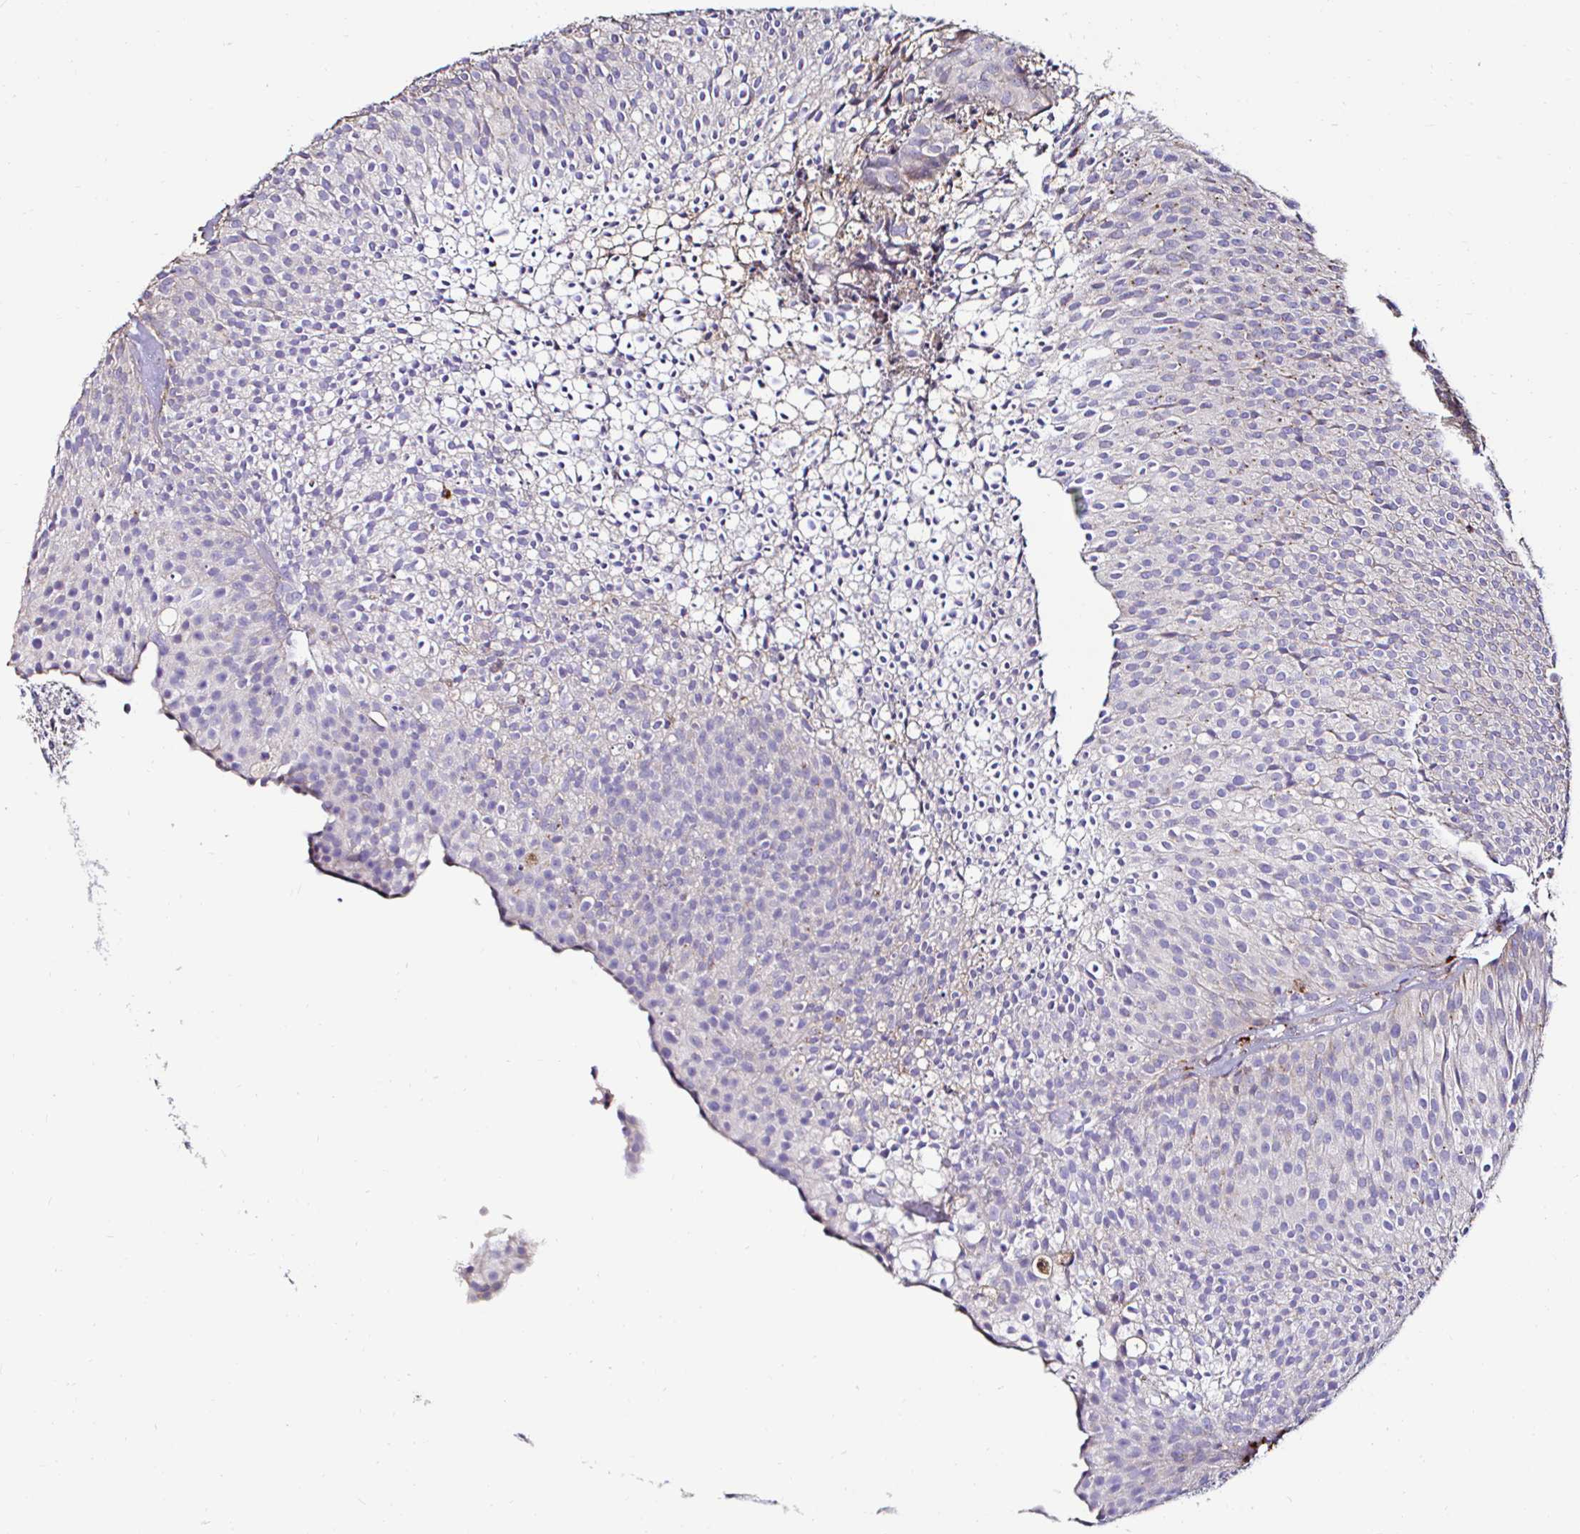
{"staining": {"intensity": "weak", "quantity": "<25%", "location": "cytoplasmic/membranous"}, "tissue": "urothelial cancer", "cell_type": "Tumor cells", "image_type": "cancer", "snomed": [{"axis": "morphology", "description": "Urothelial carcinoma, Low grade"}, {"axis": "topography", "description": "Urinary bladder"}], "caption": "Immunohistochemical staining of human urothelial cancer exhibits no significant staining in tumor cells.", "gene": "GALNS", "patient": {"sex": "male", "age": 91}}